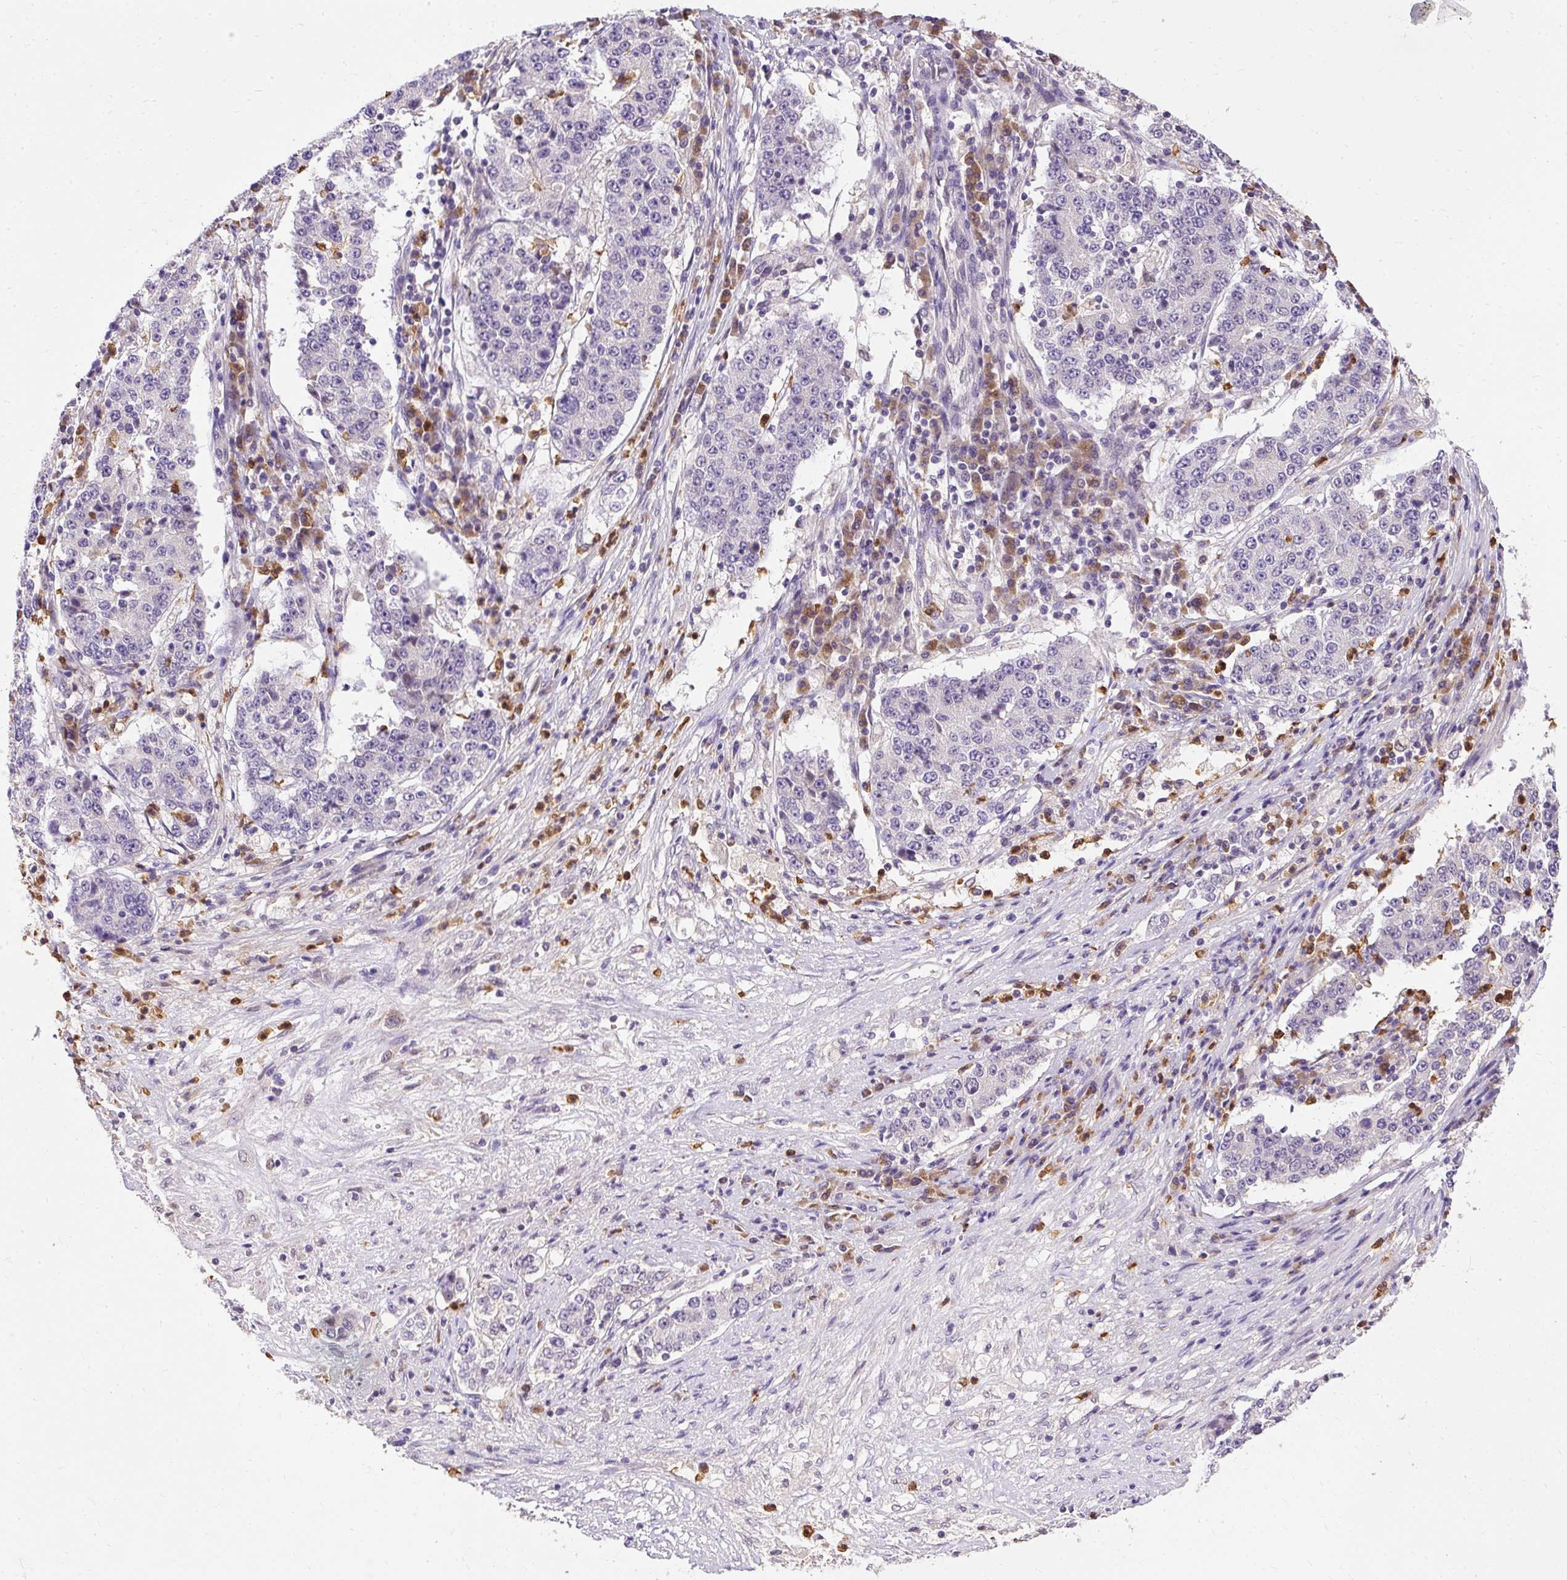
{"staining": {"intensity": "negative", "quantity": "none", "location": "none"}, "tissue": "stomach cancer", "cell_type": "Tumor cells", "image_type": "cancer", "snomed": [{"axis": "morphology", "description": "Adenocarcinoma, NOS"}, {"axis": "topography", "description": "Stomach"}], "caption": "DAB immunohistochemical staining of human adenocarcinoma (stomach) demonstrates no significant positivity in tumor cells.", "gene": "CTTNBP2", "patient": {"sex": "male", "age": 59}}